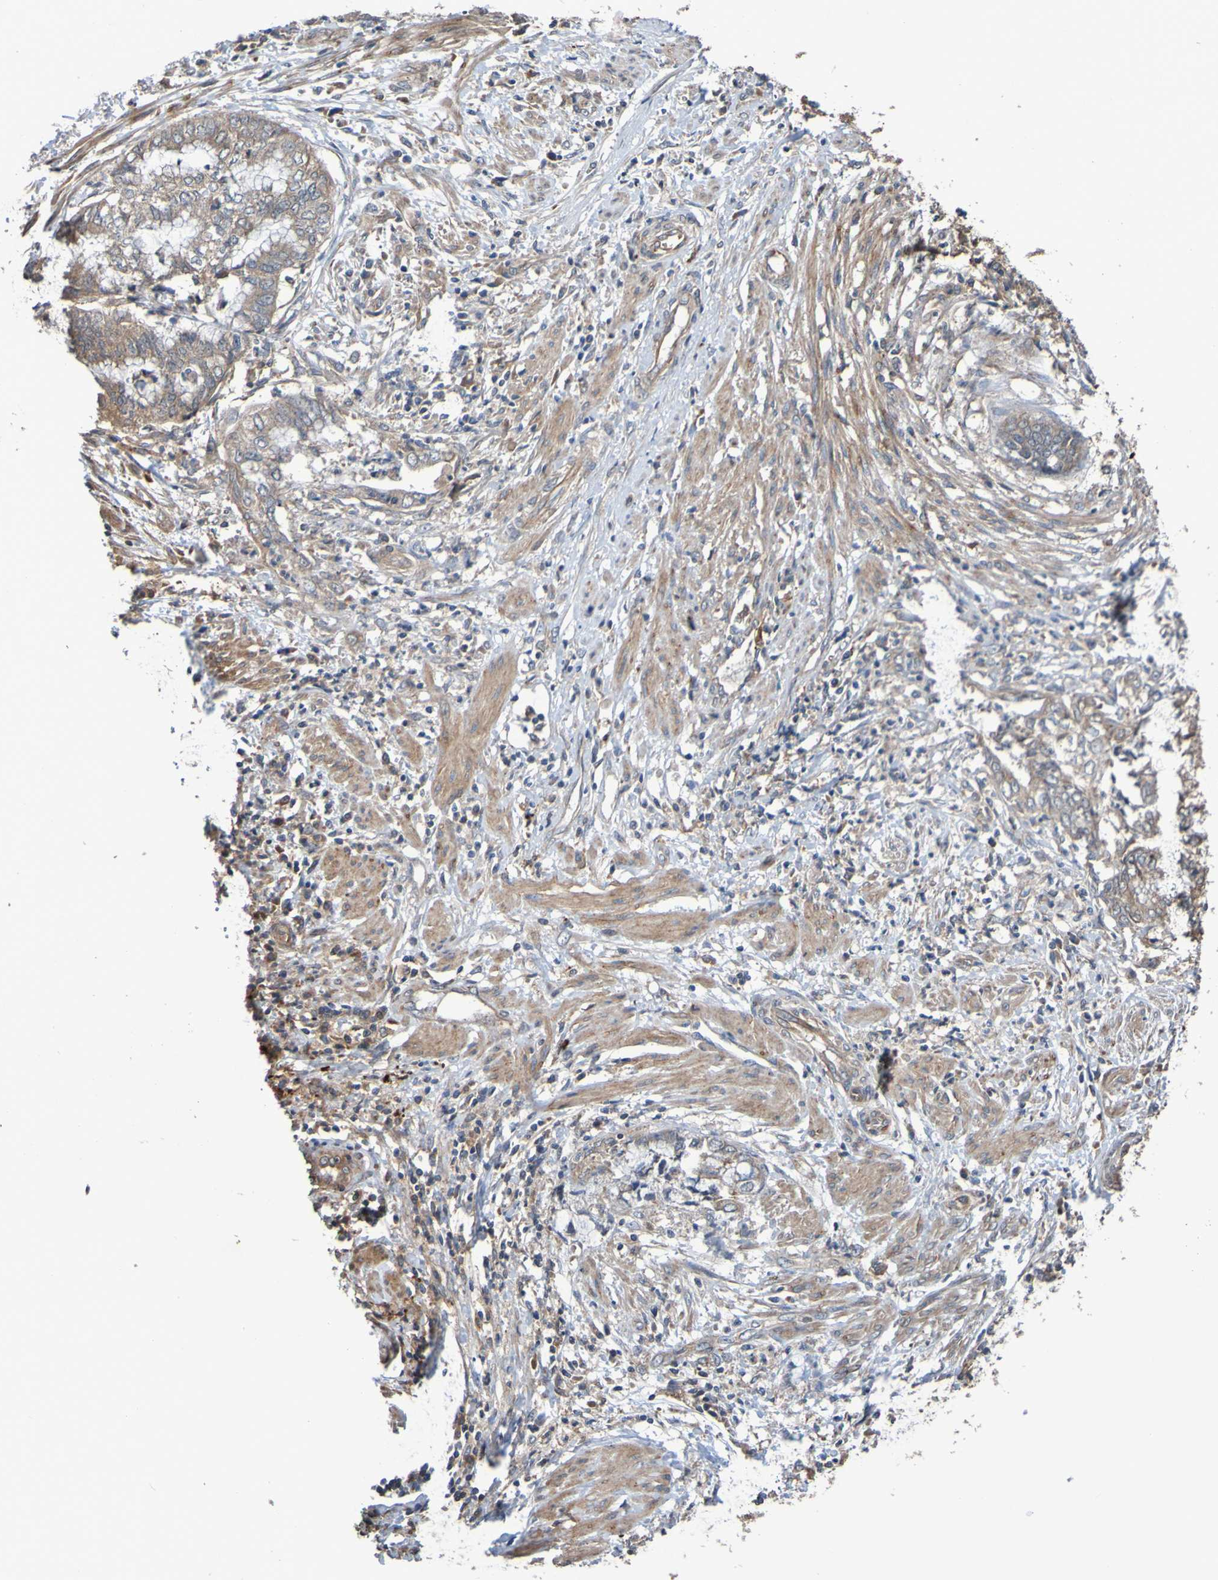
{"staining": {"intensity": "weak", "quantity": ">75%", "location": "cytoplasmic/membranous"}, "tissue": "endometrial cancer", "cell_type": "Tumor cells", "image_type": "cancer", "snomed": [{"axis": "morphology", "description": "Necrosis, NOS"}, {"axis": "morphology", "description": "Adenocarcinoma, NOS"}, {"axis": "topography", "description": "Endometrium"}], "caption": "Protein expression analysis of endometrial cancer (adenocarcinoma) reveals weak cytoplasmic/membranous expression in approximately >75% of tumor cells. The staining is performed using DAB (3,3'-diaminobenzidine) brown chromogen to label protein expression. The nuclei are counter-stained blue using hematoxylin.", "gene": "UCN", "patient": {"sex": "female", "age": 79}}